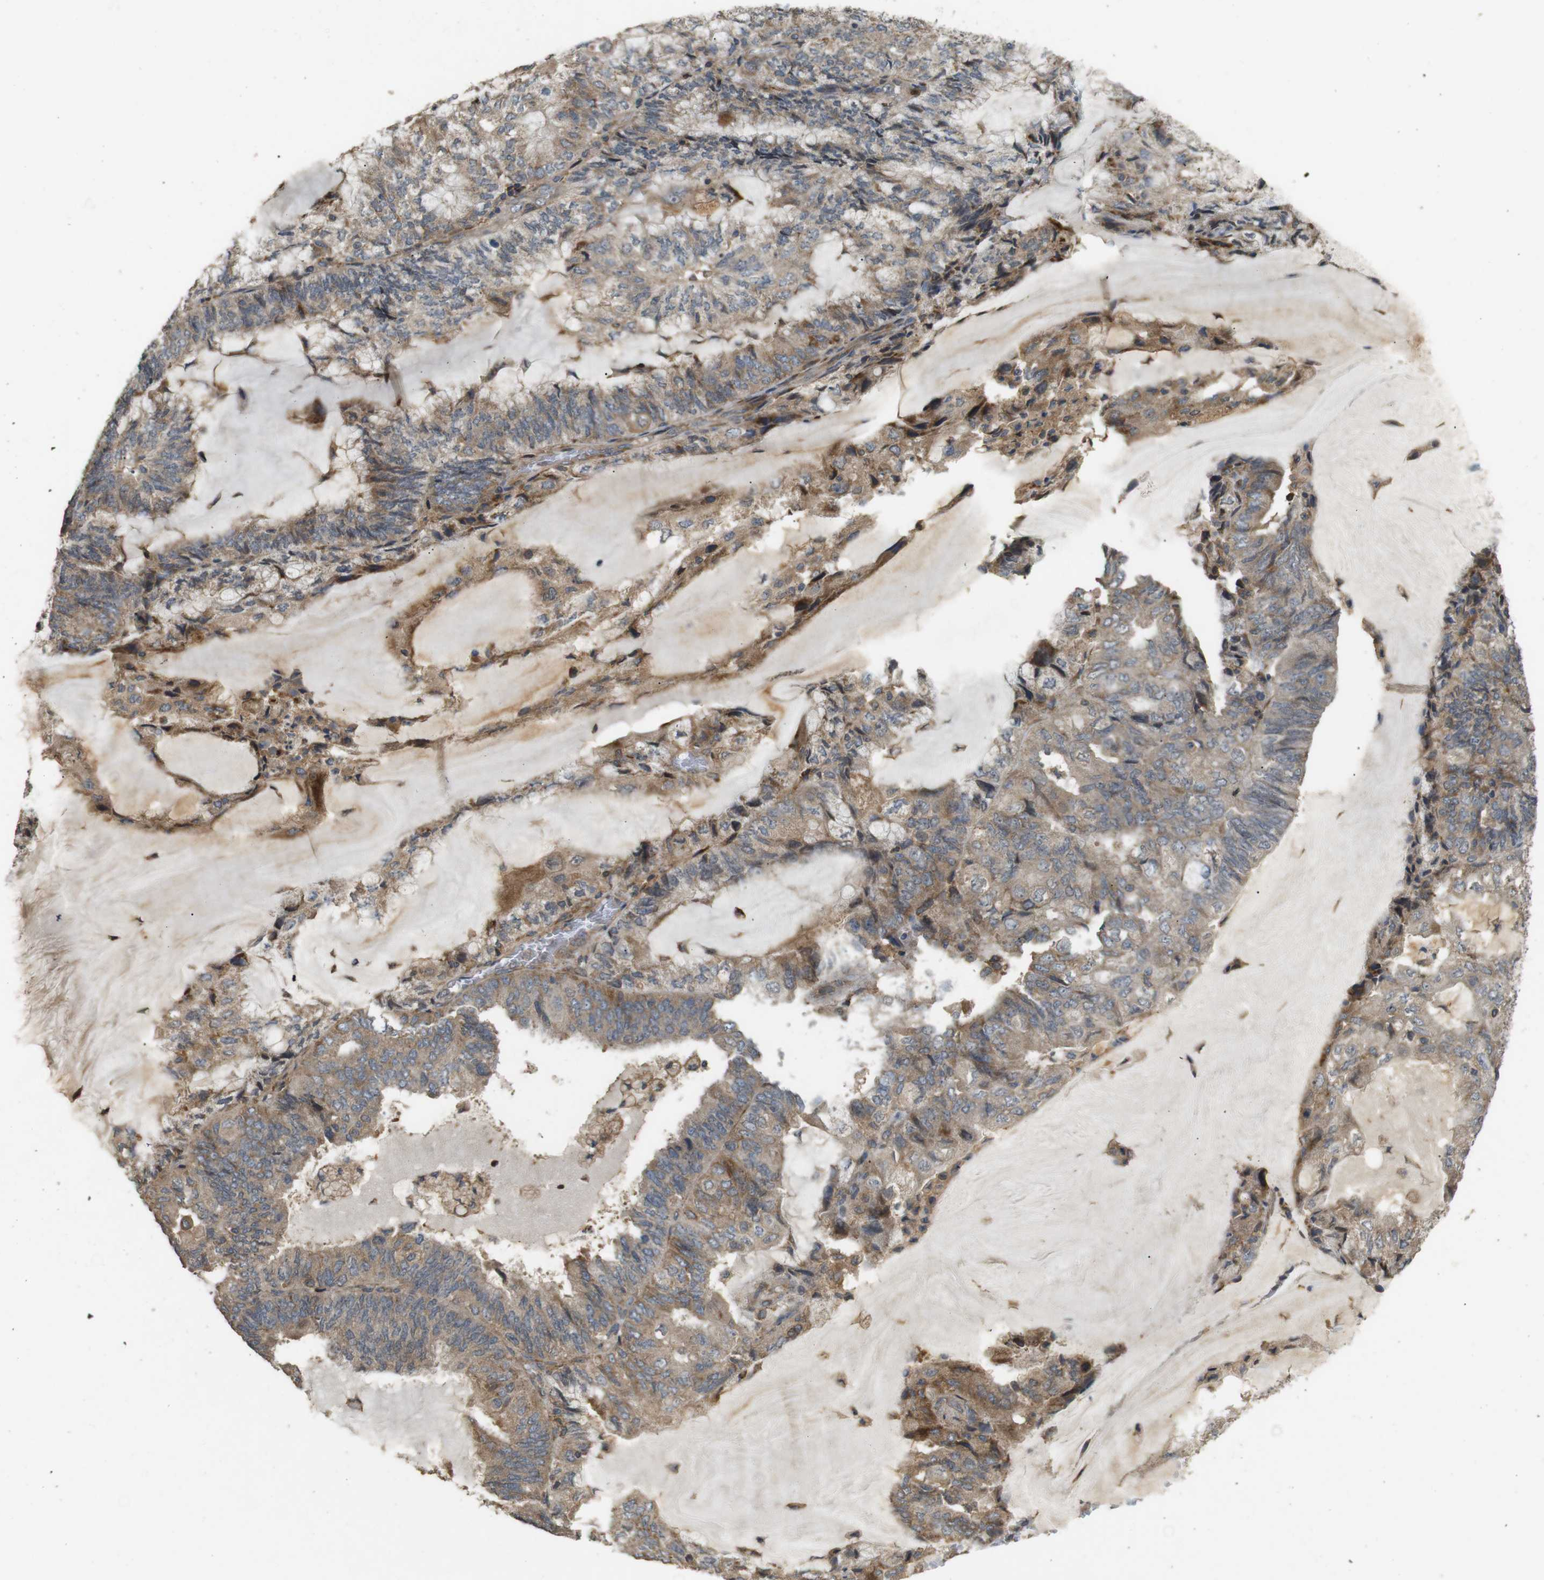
{"staining": {"intensity": "weak", "quantity": ">75%", "location": "cytoplasmic/membranous"}, "tissue": "endometrial cancer", "cell_type": "Tumor cells", "image_type": "cancer", "snomed": [{"axis": "morphology", "description": "Adenocarcinoma, NOS"}, {"axis": "topography", "description": "Endometrium"}], "caption": "Weak cytoplasmic/membranous protein positivity is seen in about >75% of tumor cells in endometrial adenocarcinoma. The staining was performed using DAB (3,3'-diaminobenzidine), with brown indicating positive protein expression. Nuclei are stained blue with hematoxylin.", "gene": "ARHGAP24", "patient": {"sex": "female", "age": 81}}